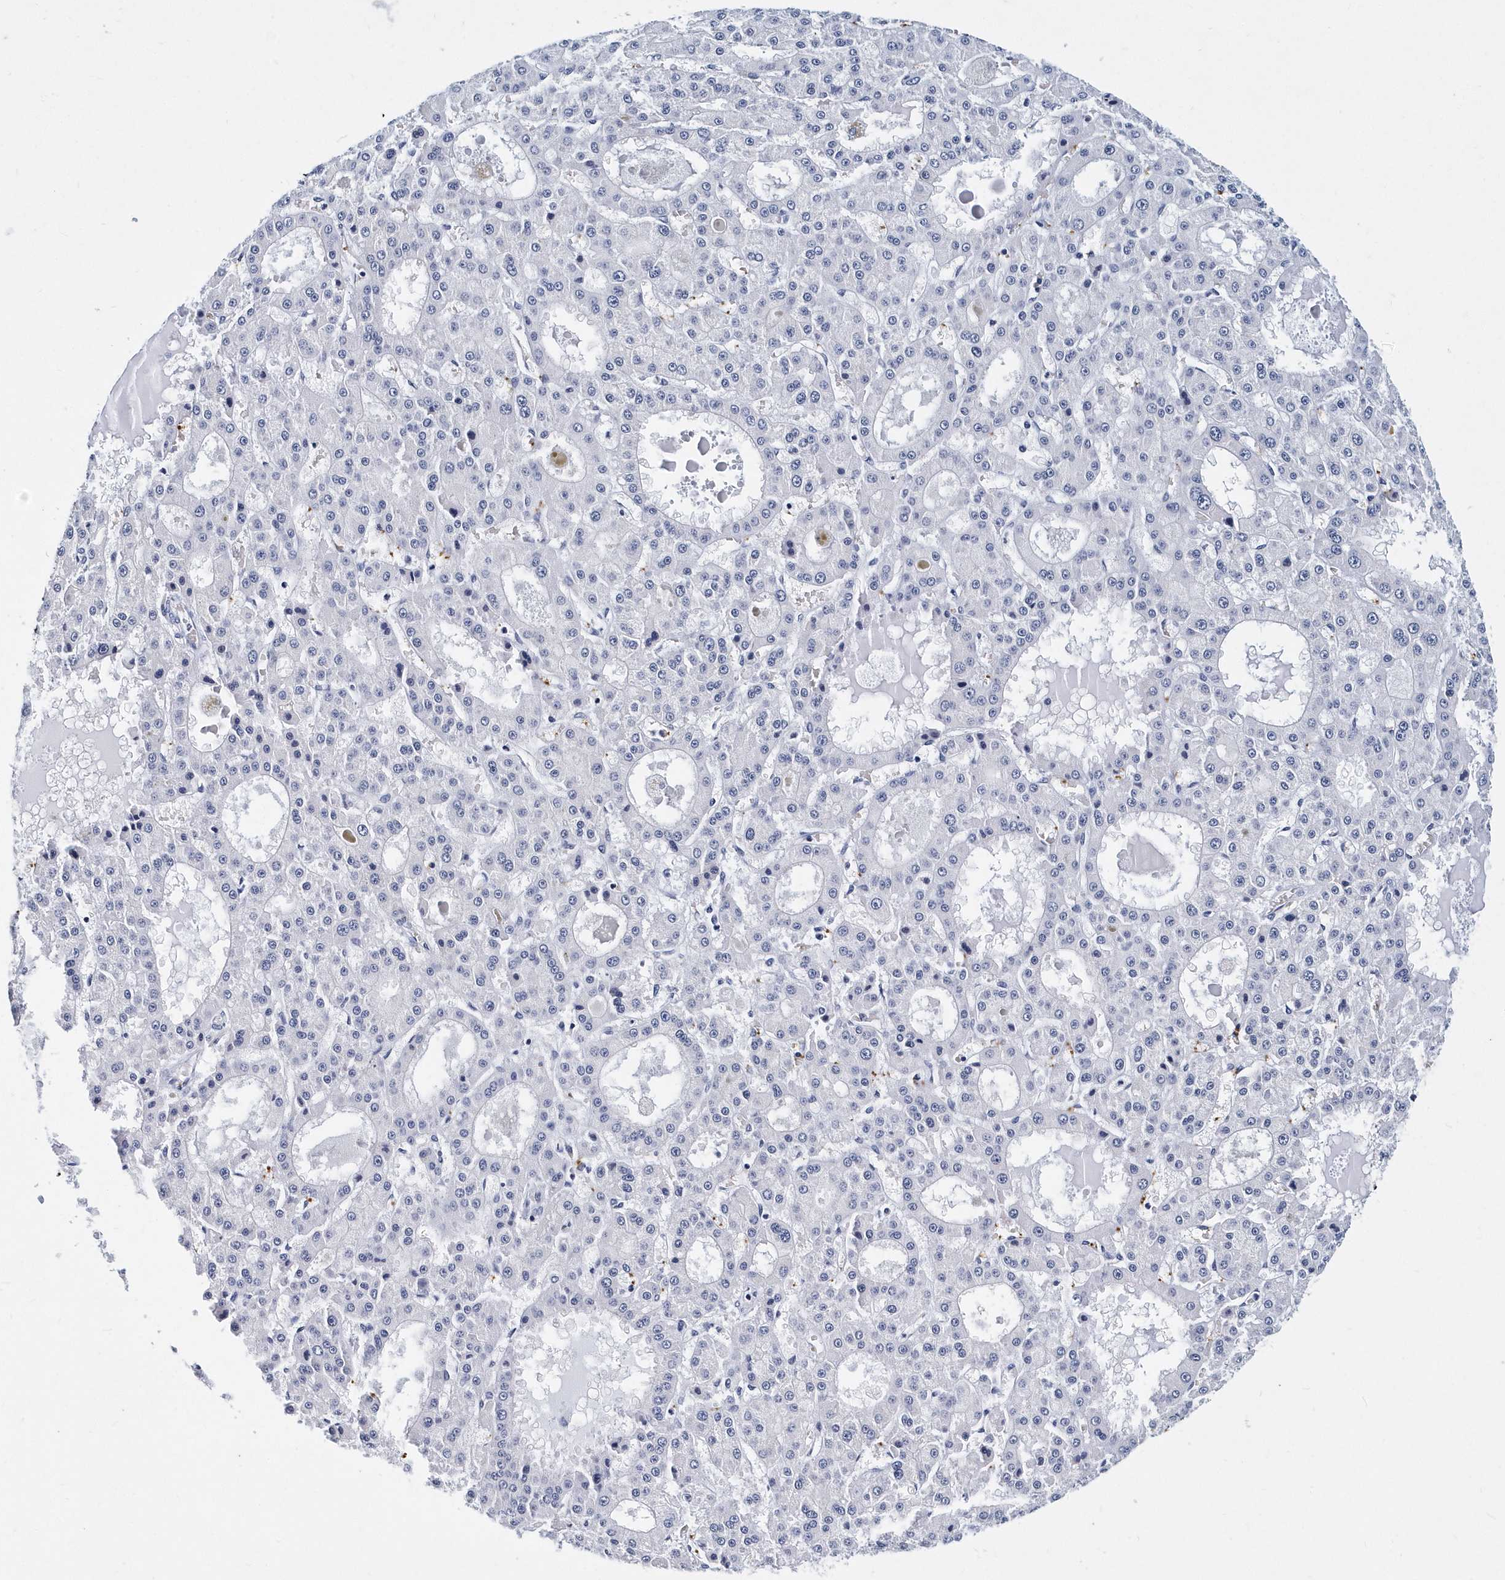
{"staining": {"intensity": "negative", "quantity": "none", "location": "none"}, "tissue": "liver cancer", "cell_type": "Tumor cells", "image_type": "cancer", "snomed": [{"axis": "morphology", "description": "Carcinoma, Hepatocellular, NOS"}, {"axis": "topography", "description": "Liver"}], "caption": "Liver cancer (hepatocellular carcinoma) was stained to show a protein in brown. There is no significant expression in tumor cells.", "gene": "ITGA2B", "patient": {"sex": "male", "age": 70}}